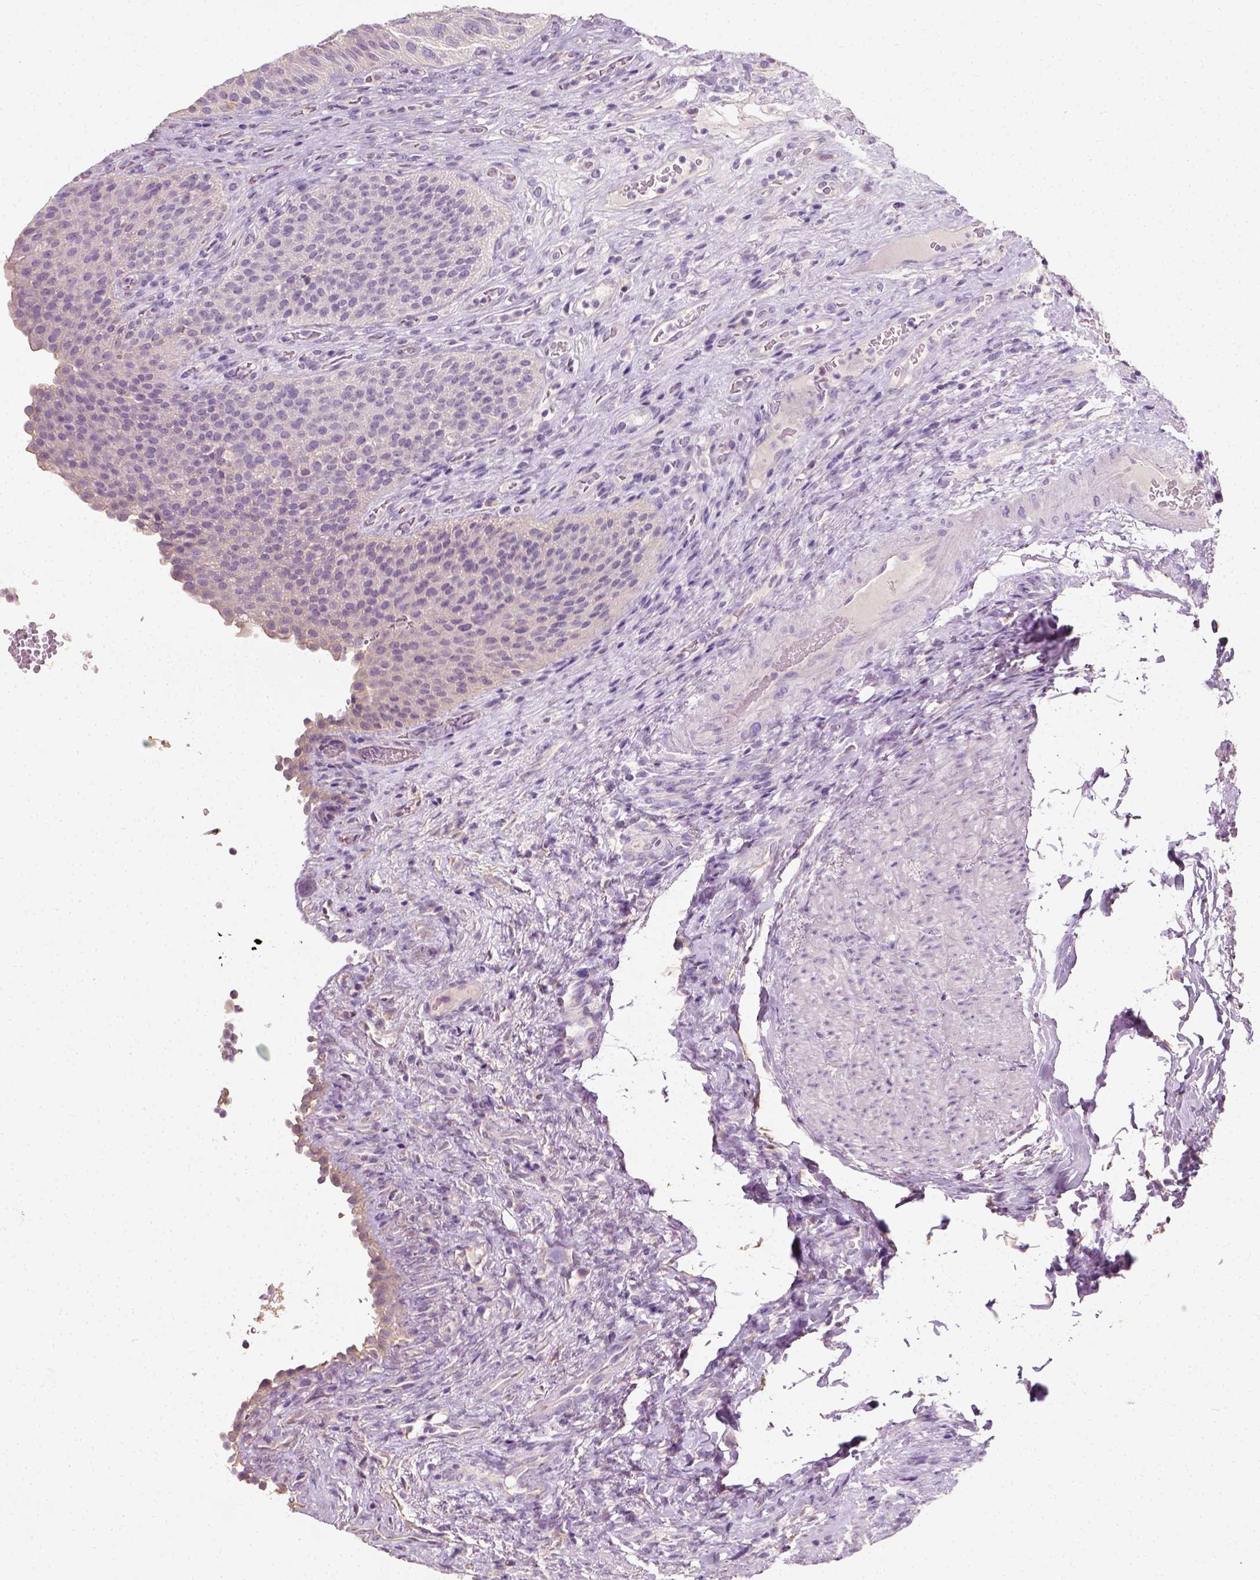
{"staining": {"intensity": "negative", "quantity": "none", "location": "none"}, "tissue": "urinary bladder", "cell_type": "Urothelial cells", "image_type": "normal", "snomed": [{"axis": "morphology", "description": "Normal tissue, NOS"}, {"axis": "topography", "description": "Urinary bladder"}, {"axis": "topography", "description": "Peripheral nerve tissue"}], "caption": "Urothelial cells show no significant protein staining in normal urinary bladder. (Brightfield microscopy of DAB (3,3'-diaminobenzidine) immunohistochemistry at high magnification).", "gene": "DHCR24", "patient": {"sex": "male", "age": 66}}